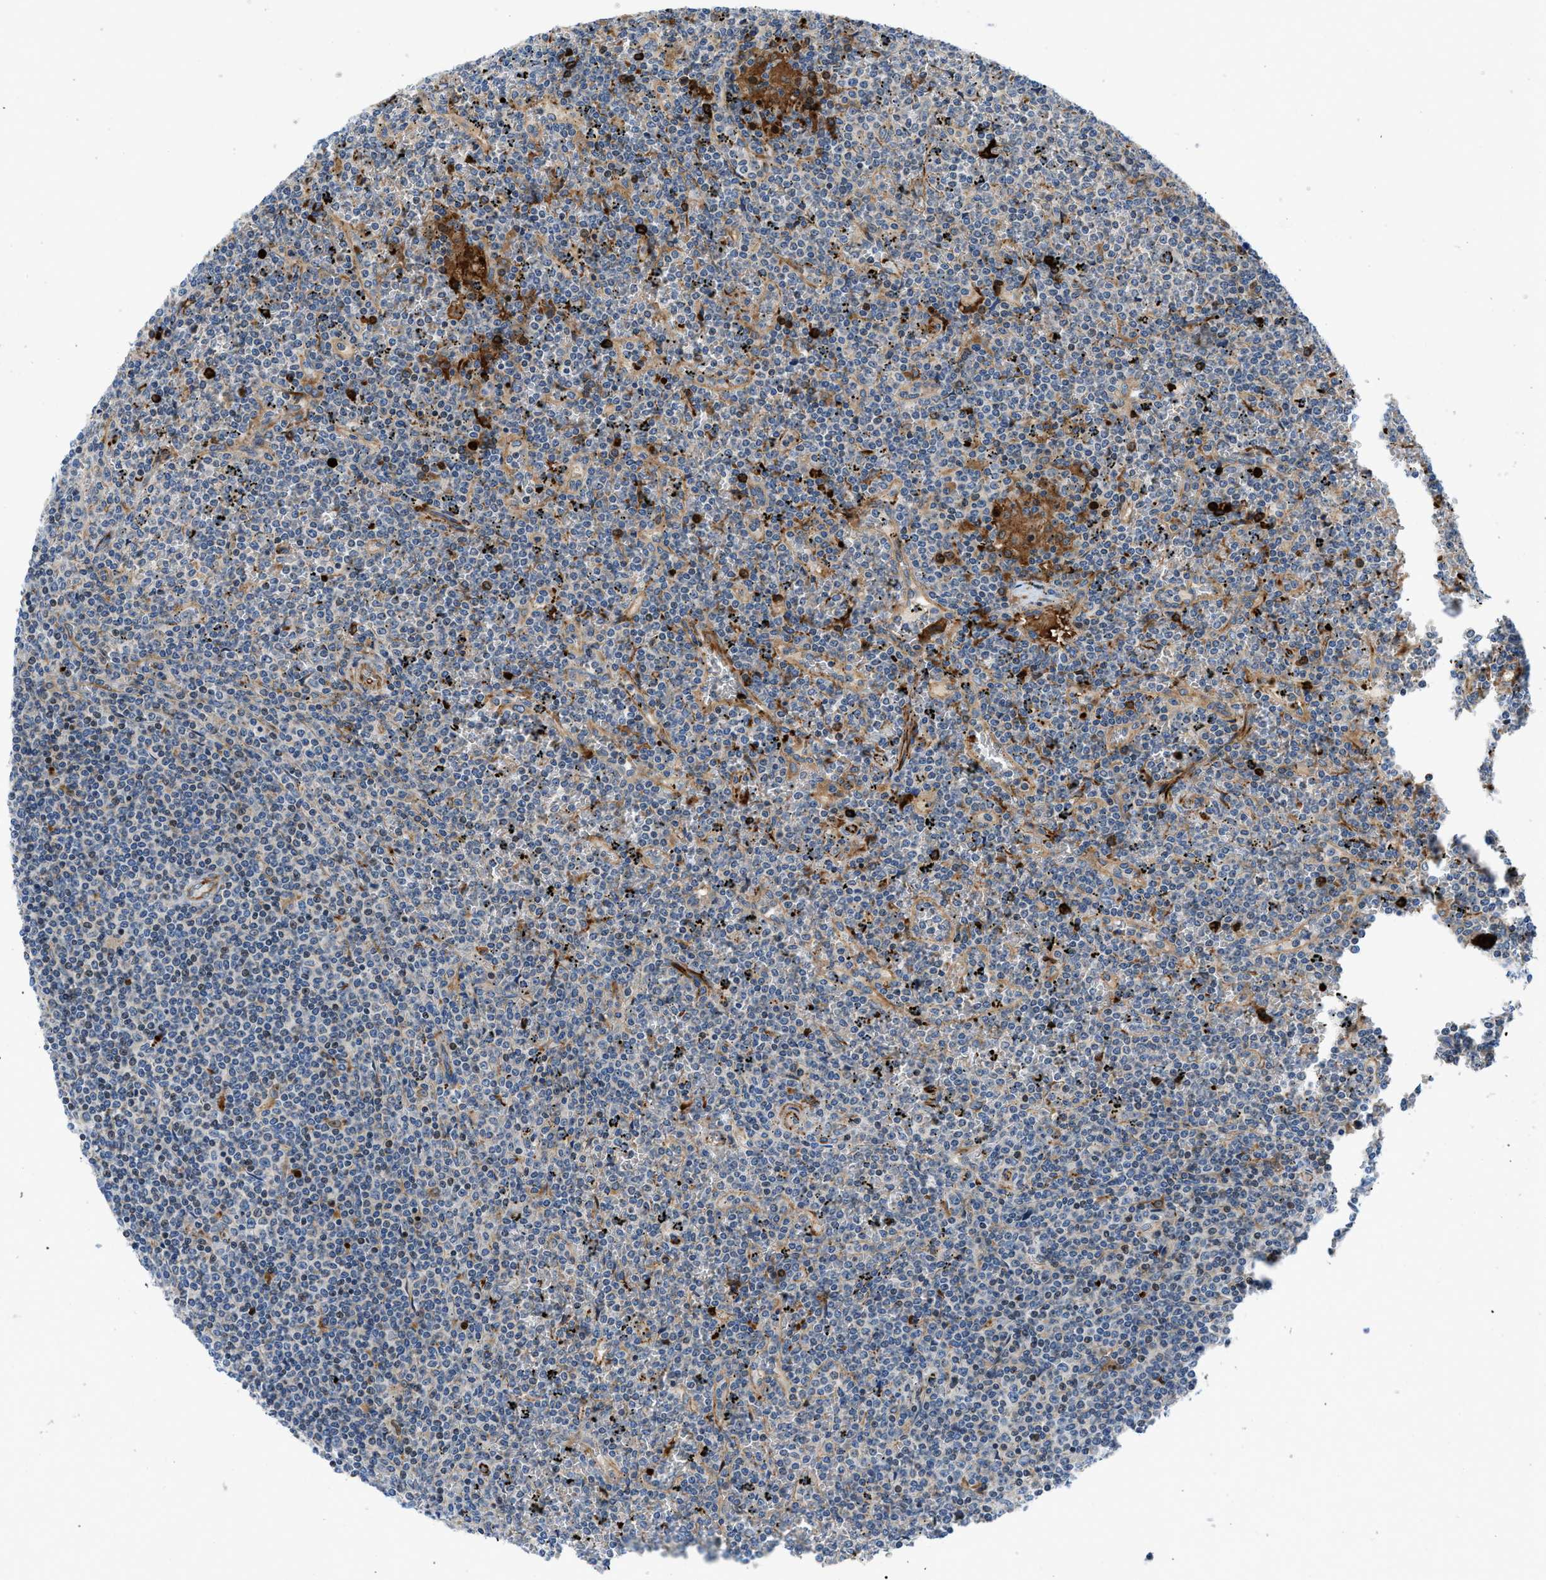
{"staining": {"intensity": "negative", "quantity": "none", "location": "none"}, "tissue": "lymphoma", "cell_type": "Tumor cells", "image_type": "cancer", "snomed": [{"axis": "morphology", "description": "Malignant lymphoma, non-Hodgkin's type, Low grade"}, {"axis": "topography", "description": "Spleen"}], "caption": "Immunohistochemical staining of malignant lymphoma, non-Hodgkin's type (low-grade) shows no significant positivity in tumor cells. (DAB (3,3'-diaminobenzidine) IHC, high magnification).", "gene": "ZNF831", "patient": {"sex": "female", "age": 19}}